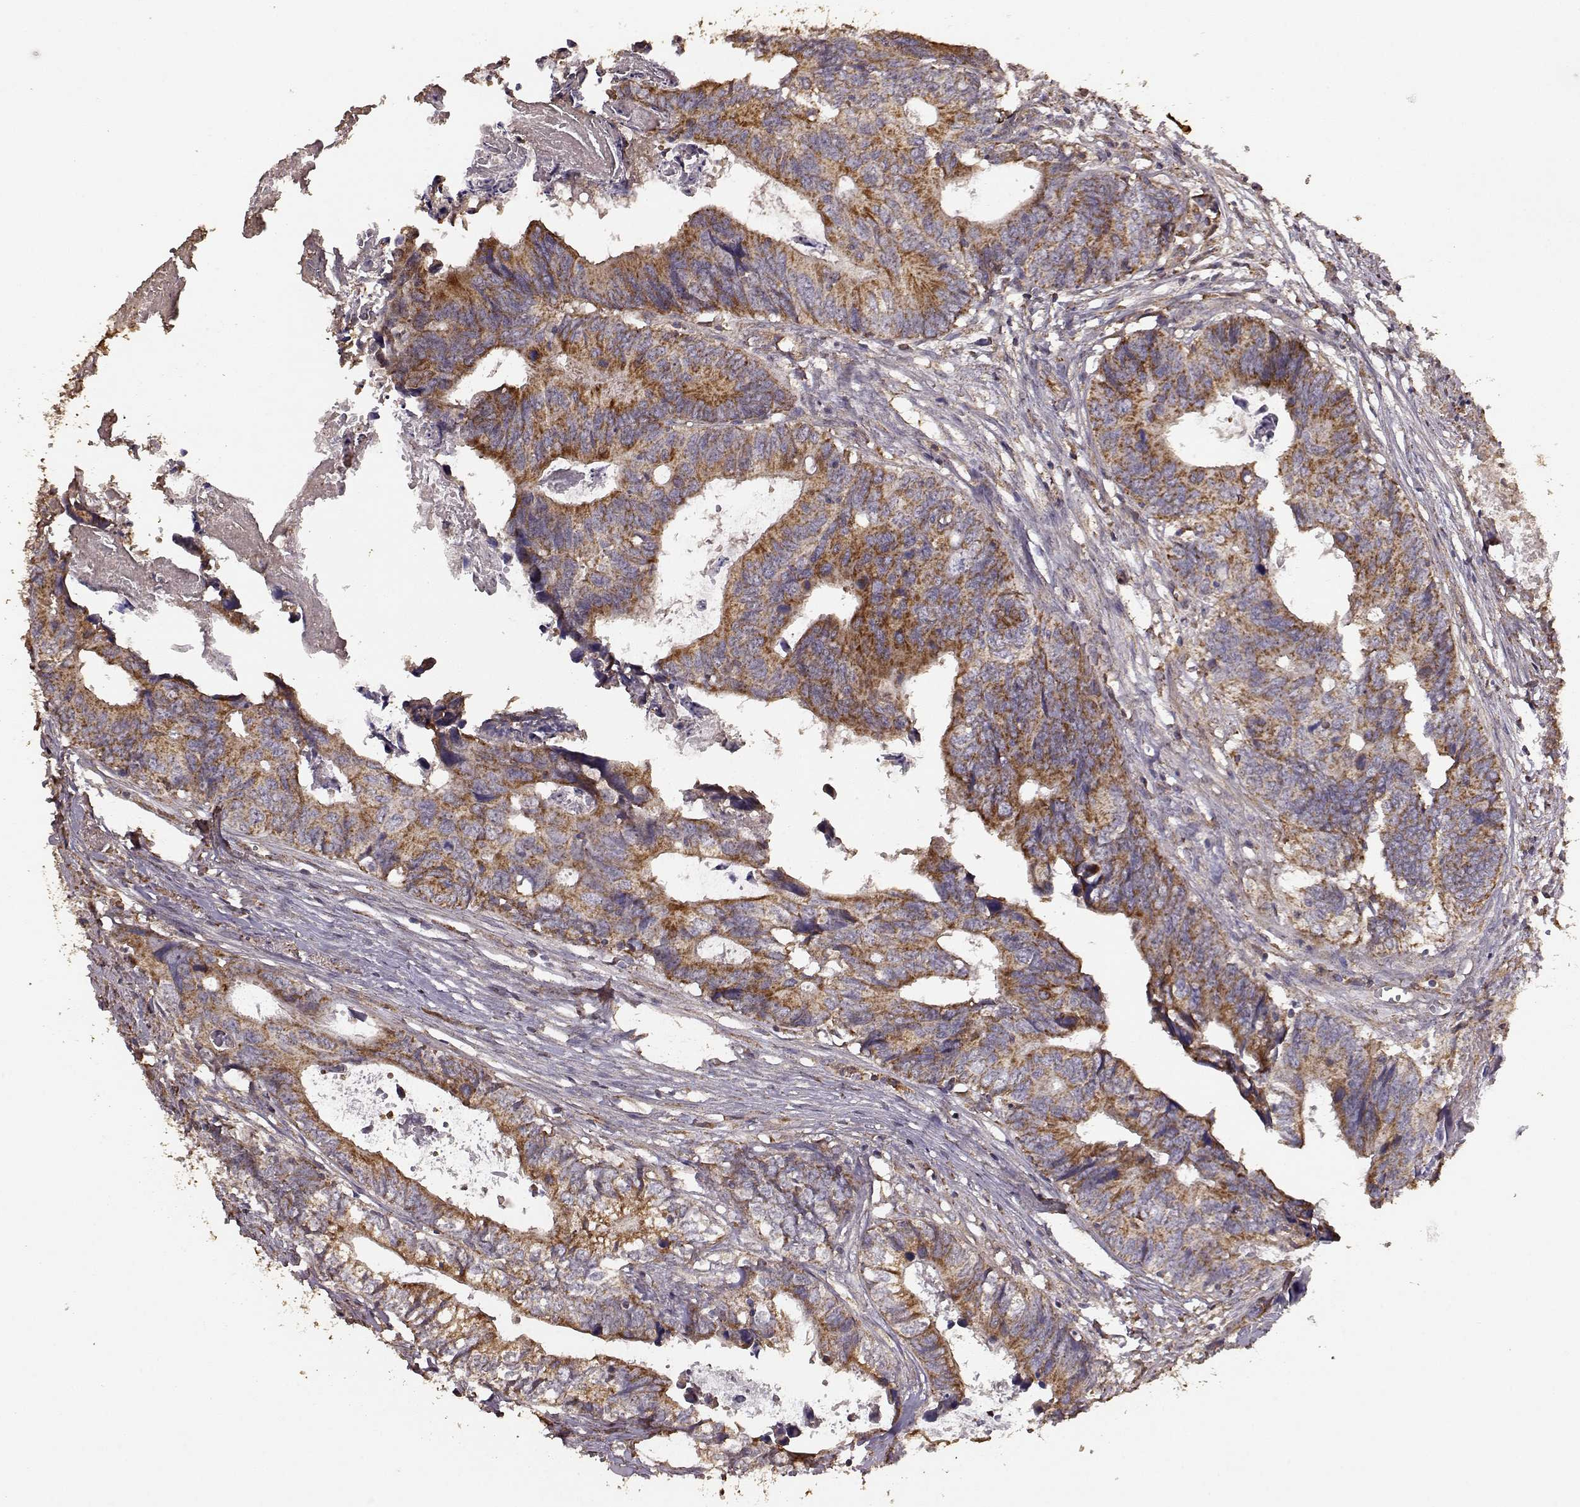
{"staining": {"intensity": "strong", "quantity": ">75%", "location": "cytoplasmic/membranous"}, "tissue": "colorectal cancer", "cell_type": "Tumor cells", "image_type": "cancer", "snomed": [{"axis": "morphology", "description": "Adenocarcinoma, NOS"}, {"axis": "topography", "description": "Colon"}], "caption": "Strong cytoplasmic/membranous expression for a protein is seen in about >75% of tumor cells of colorectal cancer (adenocarcinoma) using immunohistochemistry (IHC).", "gene": "PTGES2", "patient": {"sex": "female", "age": 82}}